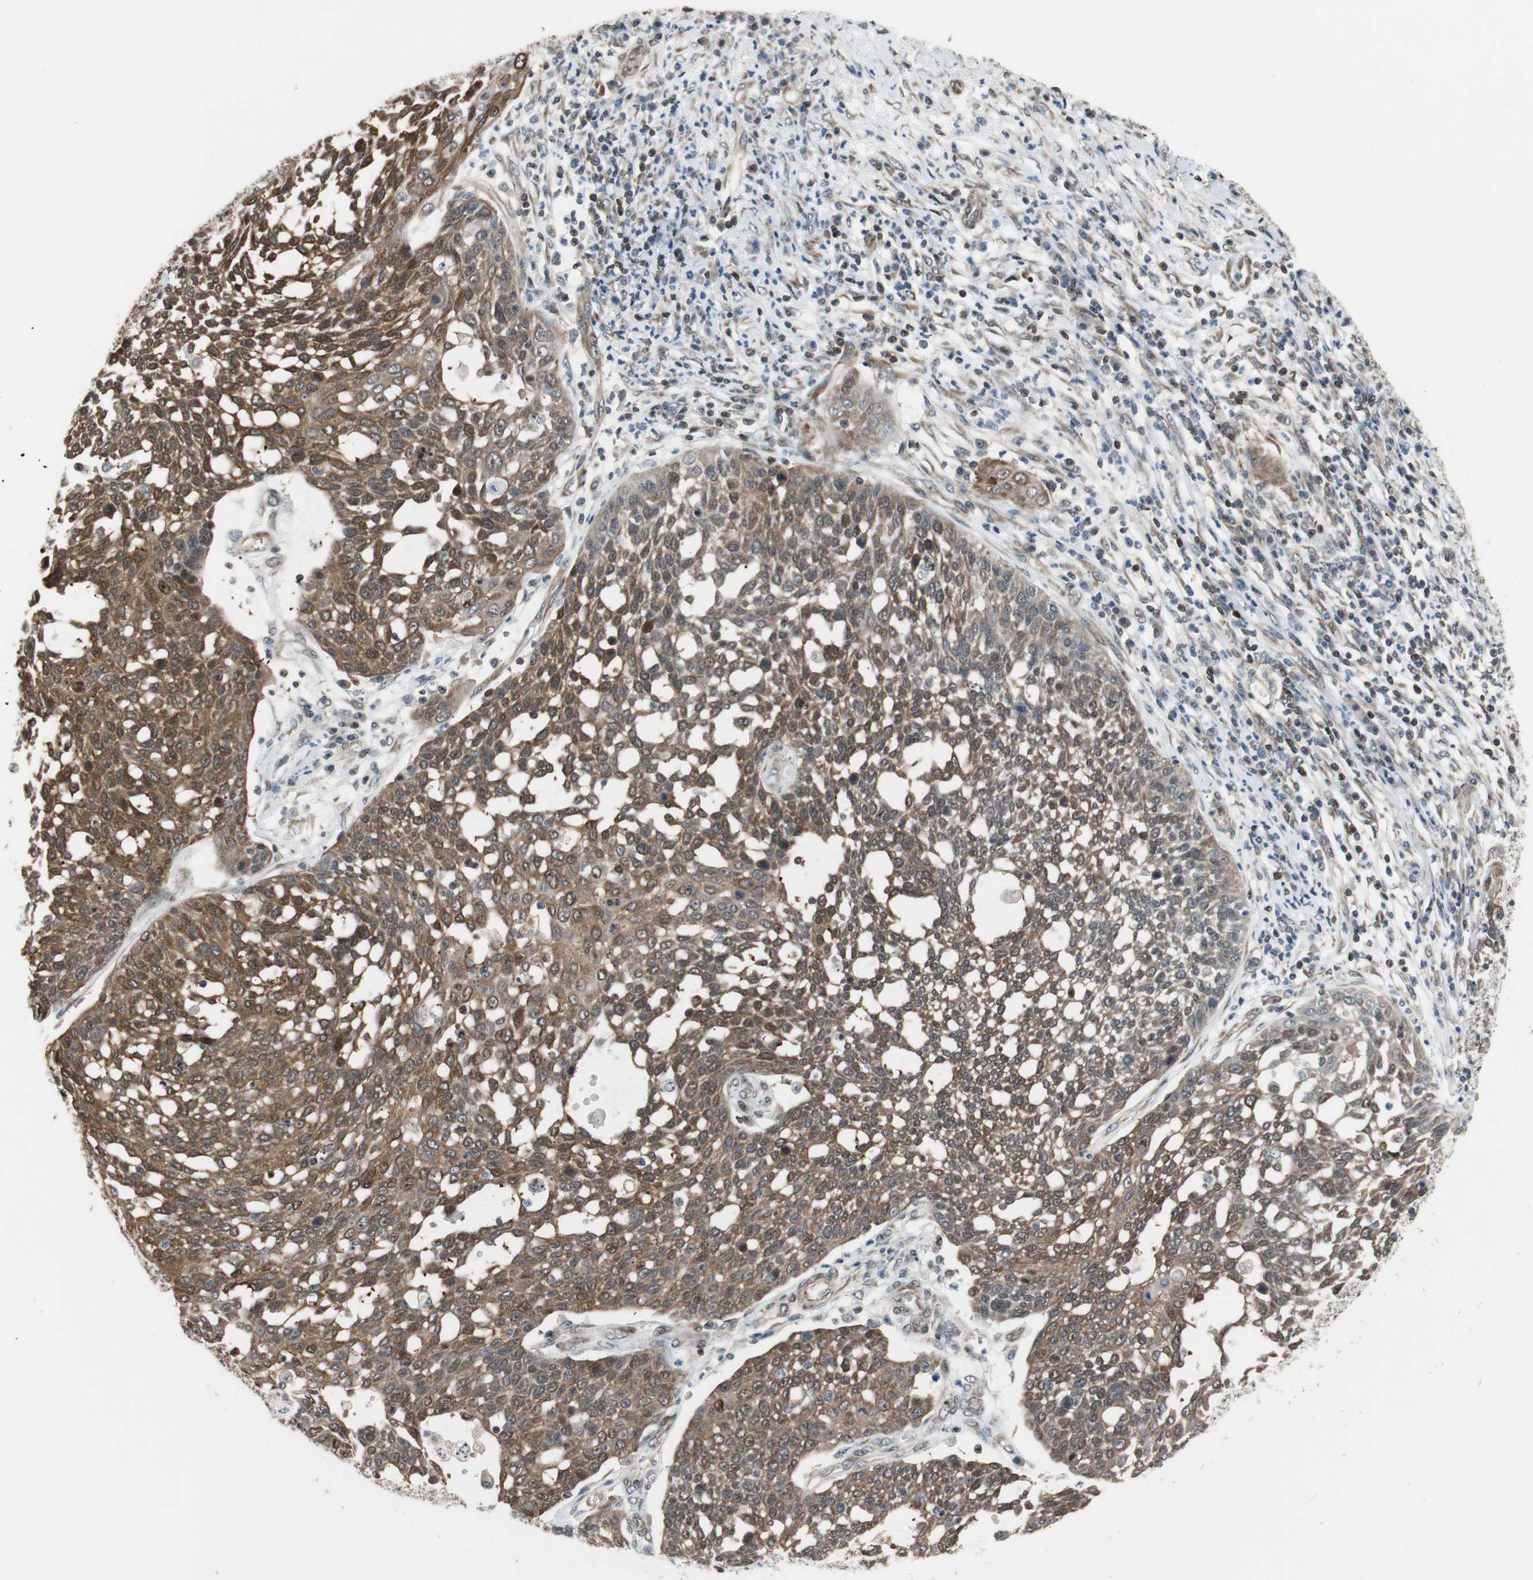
{"staining": {"intensity": "moderate", "quantity": ">75%", "location": "cytoplasmic/membranous"}, "tissue": "cervical cancer", "cell_type": "Tumor cells", "image_type": "cancer", "snomed": [{"axis": "morphology", "description": "Squamous cell carcinoma, NOS"}, {"axis": "topography", "description": "Cervix"}], "caption": "IHC photomicrograph of neoplastic tissue: human cervical squamous cell carcinoma stained using immunohistochemistry demonstrates medium levels of moderate protein expression localized specifically in the cytoplasmic/membranous of tumor cells, appearing as a cytoplasmic/membranous brown color.", "gene": "ZNF512B", "patient": {"sex": "female", "age": 34}}